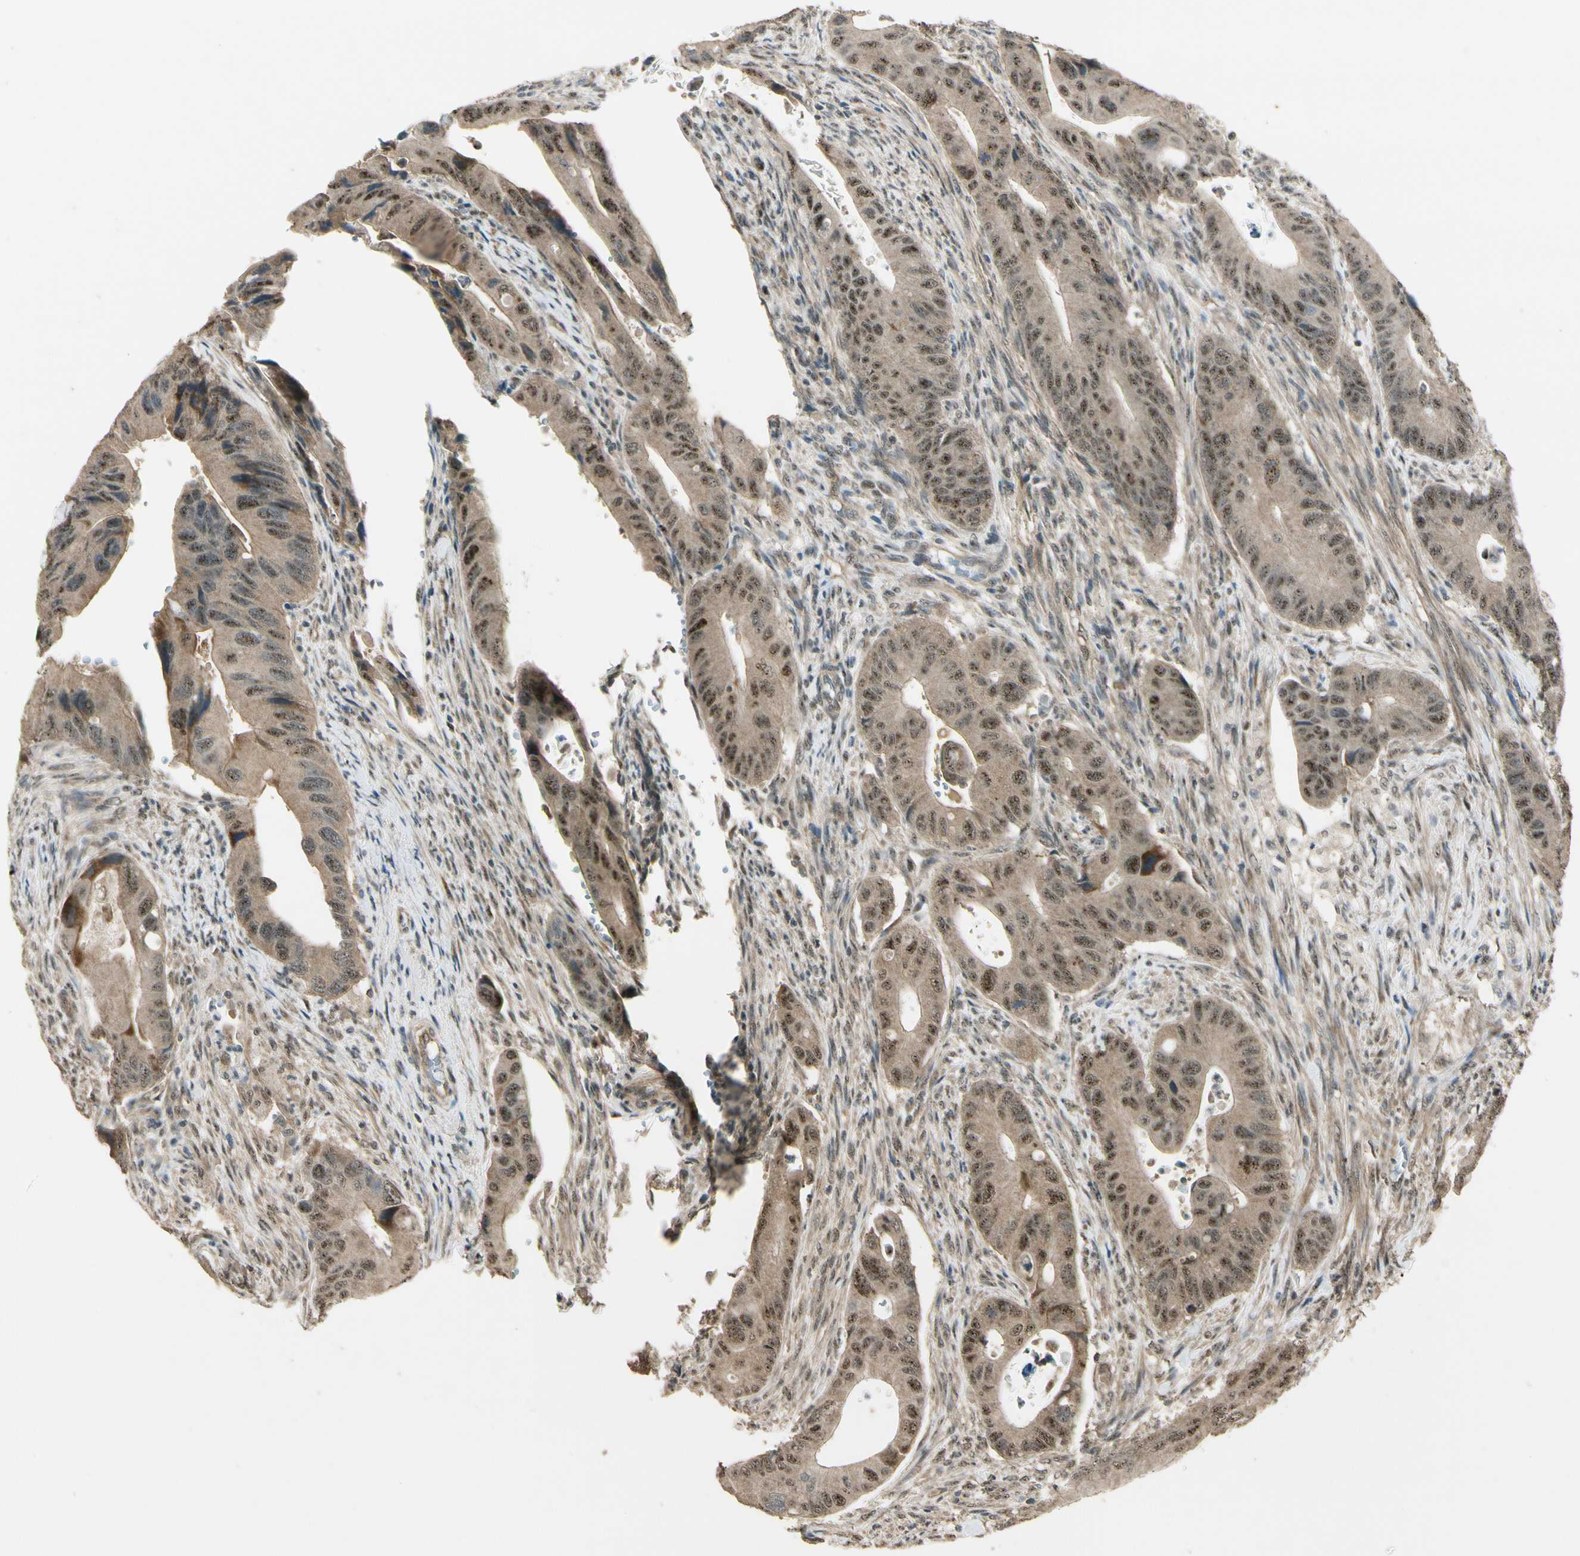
{"staining": {"intensity": "moderate", "quantity": "25%-75%", "location": "cytoplasmic/membranous,nuclear"}, "tissue": "colorectal cancer", "cell_type": "Tumor cells", "image_type": "cancer", "snomed": [{"axis": "morphology", "description": "Adenocarcinoma, NOS"}, {"axis": "topography", "description": "Rectum"}], "caption": "Protein expression analysis of colorectal cancer exhibits moderate cytoplasmic/membranous and nuclear staining in about 25%-75% of tumor cells. (brown staining indicates protein expression, while blue staining denotes nuclei).", "gene": "MCPH1", "patient": {"sex": "female", "age": 57}}